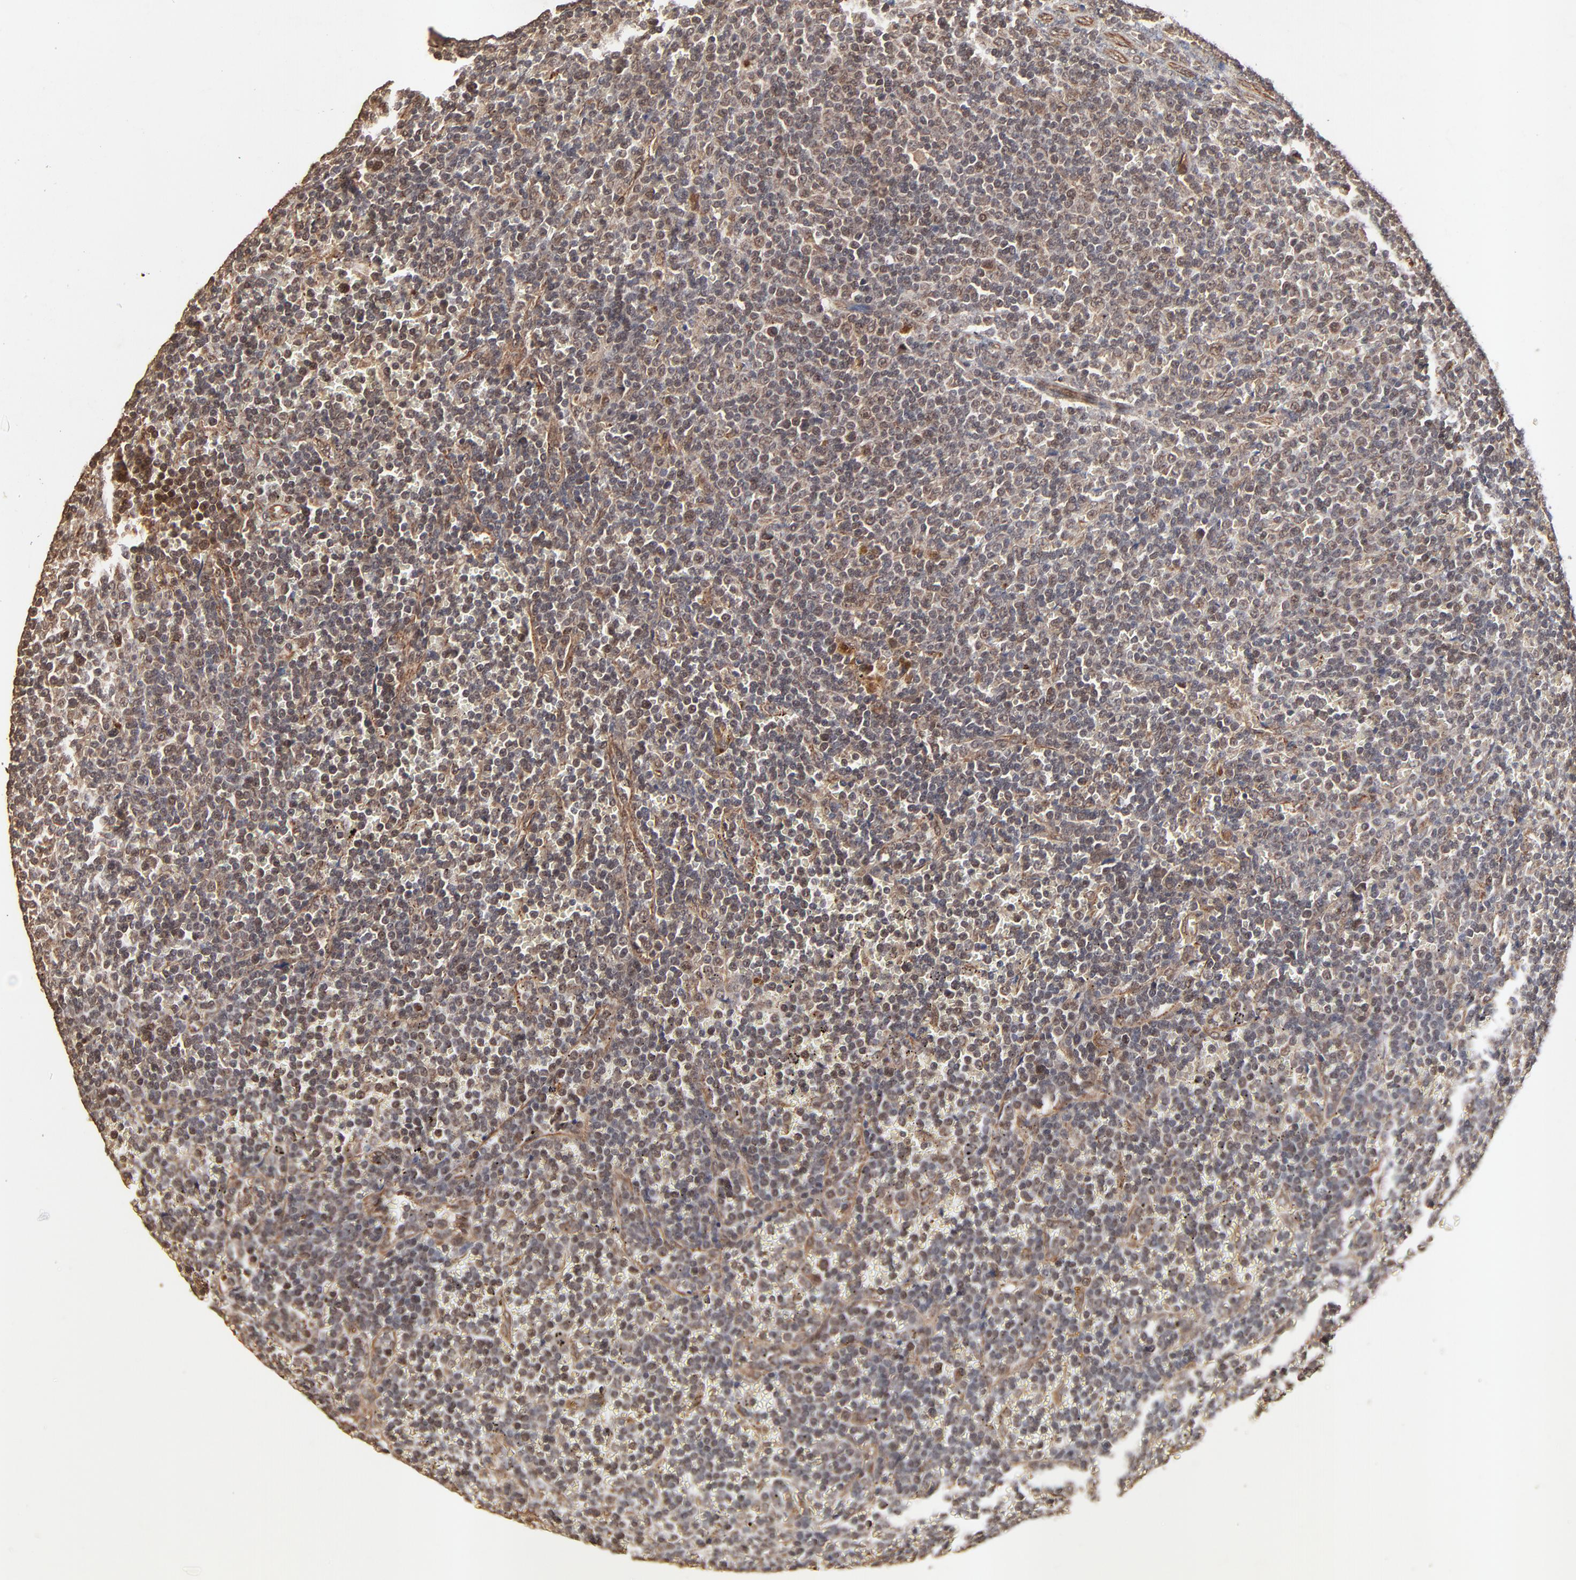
{"staining": {"intensity": "weak", "quantity": "25%-75%", "location": "cytoplasmic/membranous,nuclear"}, "tissue": "lymphoma", "cell_type": "Tumor cells", "image_type": "cancer", "snomed": [{"axis": "morphology", "description": "Malignant lymphoma, non-Hodgkin's type, Low grade"}, {"axis": "topography", "description": "Spleen"}], "caption": "This micrograph shows lymphoma stained with immunohistochemistry to label a protein in brown. The cytoplasmic/membranous and nuclear of tumor cells show weak positivity for the protein. Nuclei are counter-stained blue.", "gene": "FAM227A", "patient": {"sex": "male", "age": 80}}